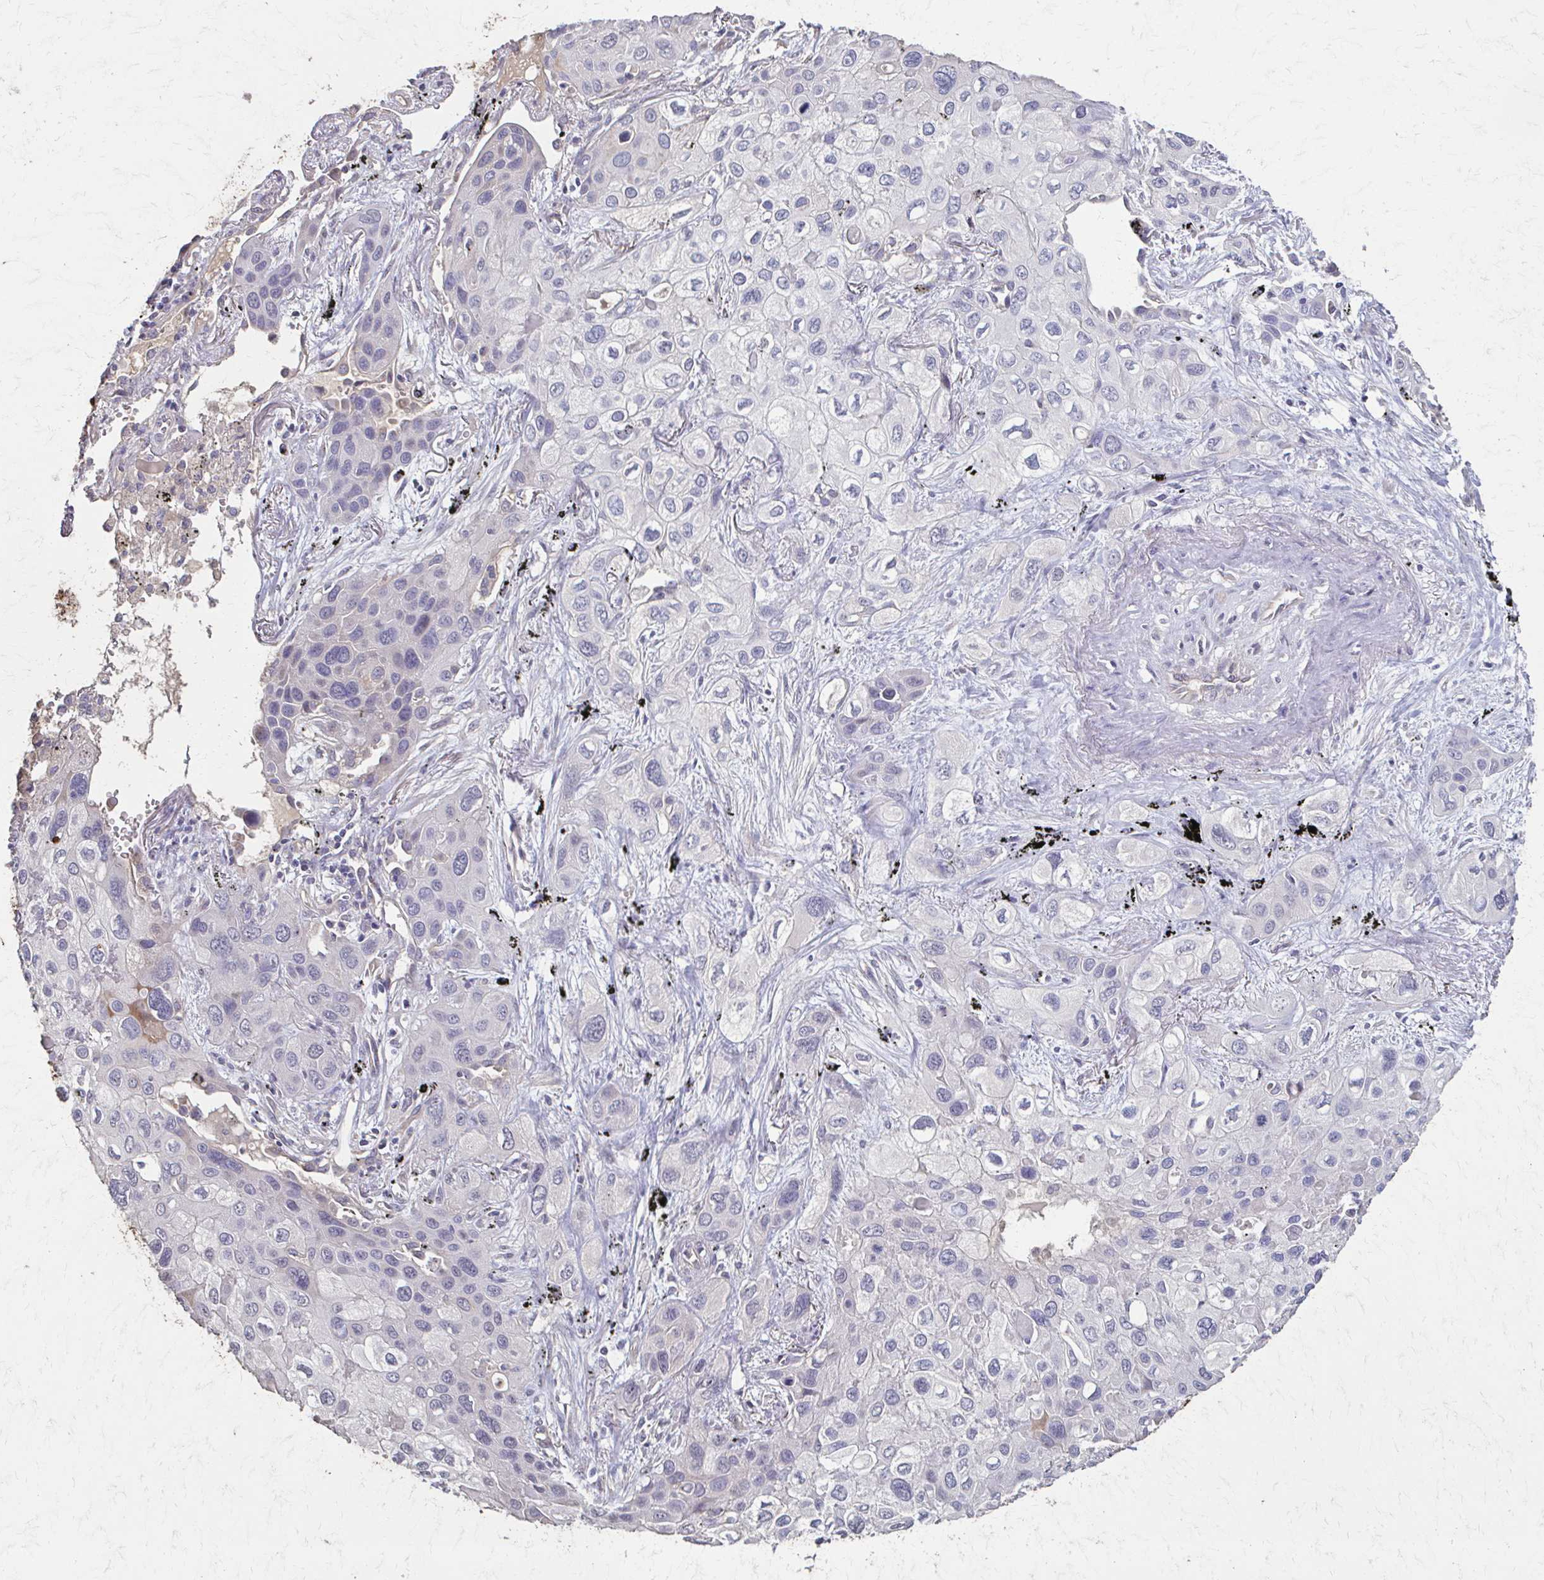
{"staining": {"intensity": "negative", "quantity": "none", "location": "none"}, "tissue": "lung cancer", "cell_type": "Tumor cells", "image_type": "cancer", "snomed": [{"axis": "morphology", "description": "Squamous cell carcinoma, NOS"}, {"axis": "morphology", "description": "Squamous cell carcinoma, metastatic, NOS"}, {"axis": "topography", "description": "Lung"}], "caption": "Tumor cells are negative for protein expression in human lung cancer. (DAB immunohistochemistry (IHC) with hematoxylin counter stain).", "gene": "IL18BP", "patient": {"sex": "male", "age": 59}}